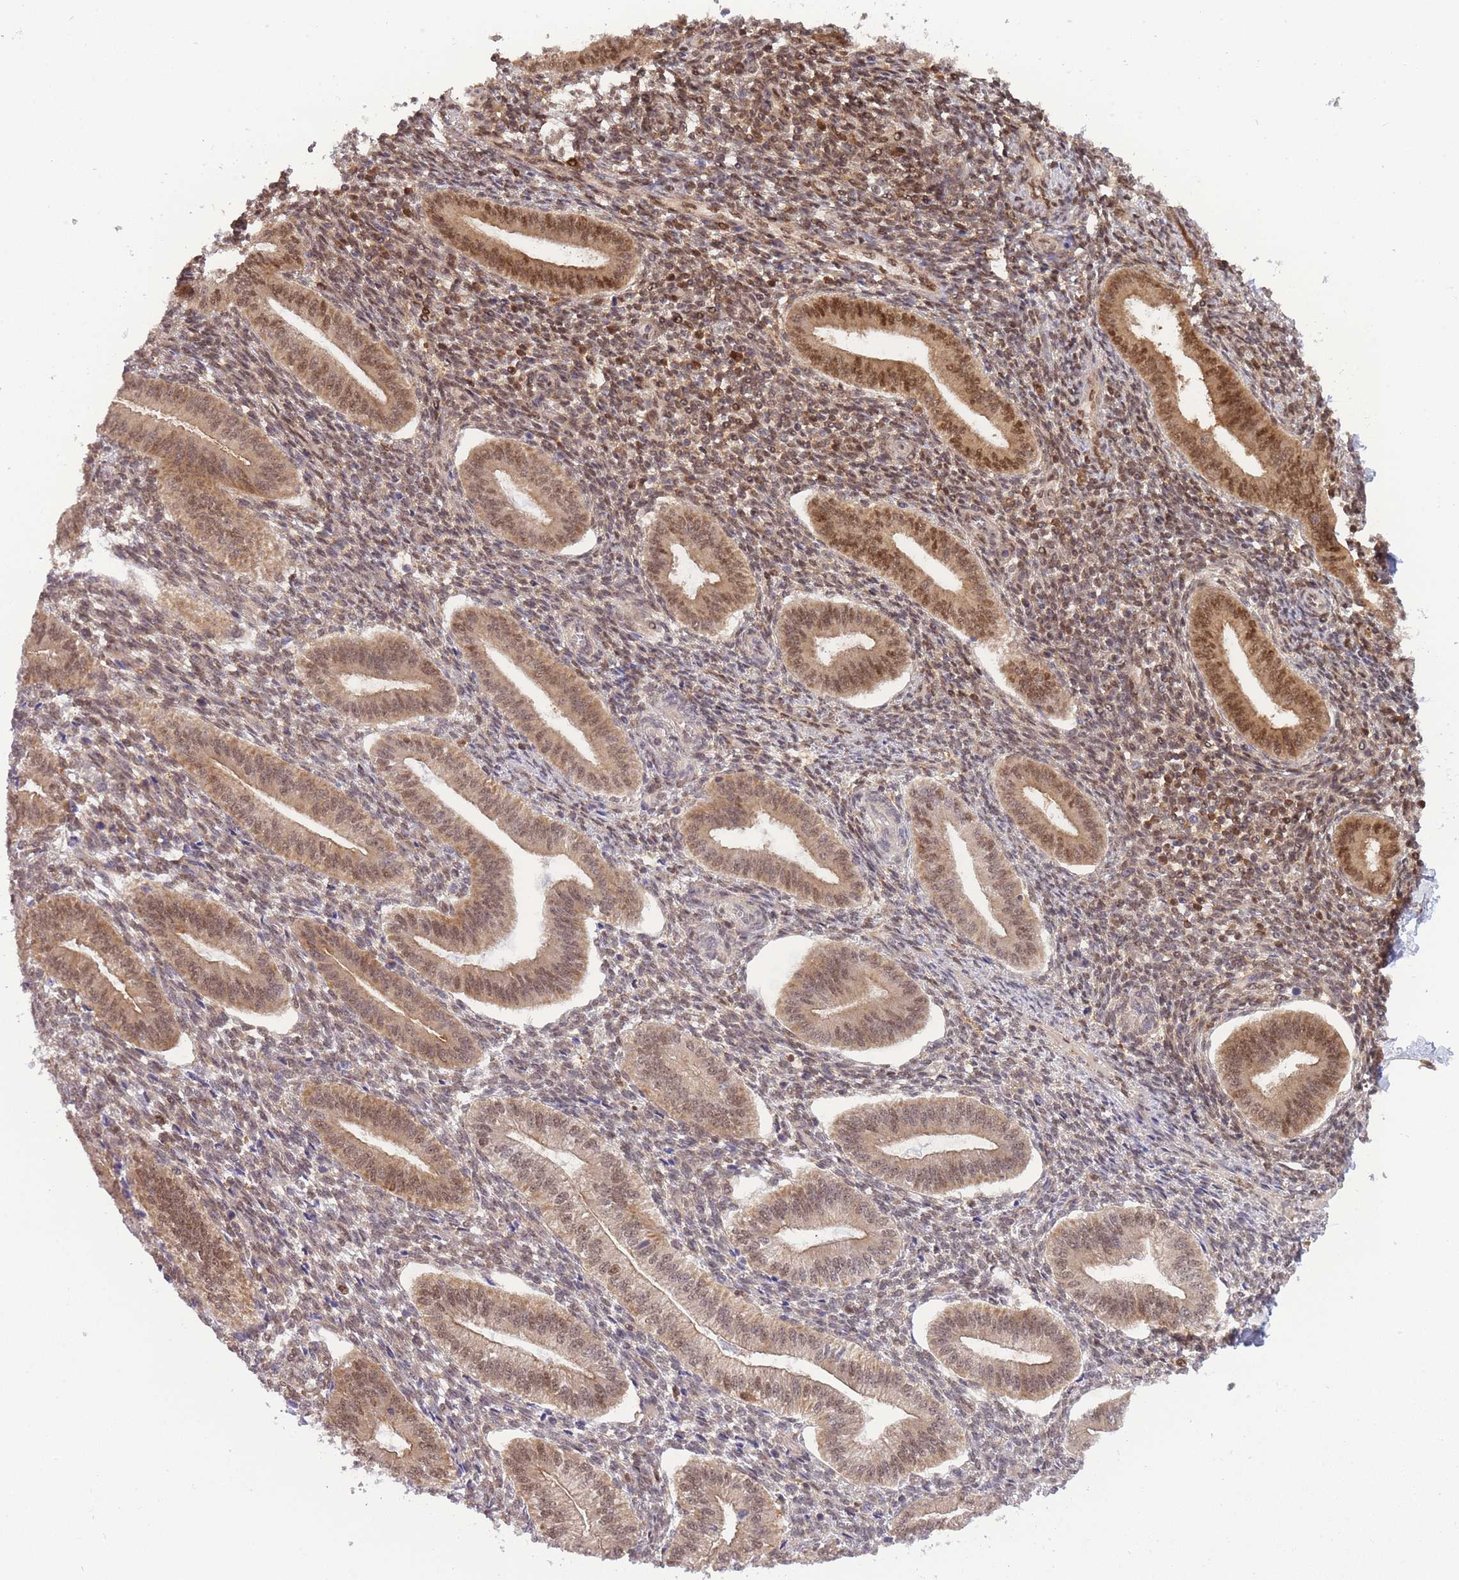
{"staining": {"intensity": "moderate", "quantity": "25%-75%", "location": "cytoplasmic/membranous"}, "tissue": "endometrium", "cell_type": "Cells in endometrial stroma", "image_type": "normal", "snomed": [{"axis": "morphology", "description": "Normal tissue, NOS"}, {"axis": "topography", "description": "Endometrium"}], "caption": "Immunohistochemical staining of unremarkable endometrium reveals medium levels of moderate cytoplasmic/membranous positivity in approximately 25%-75% of cells in endometrial stroma.", "gene": "NSFL1C", "patient": {"sex": "female", "age": 34}}